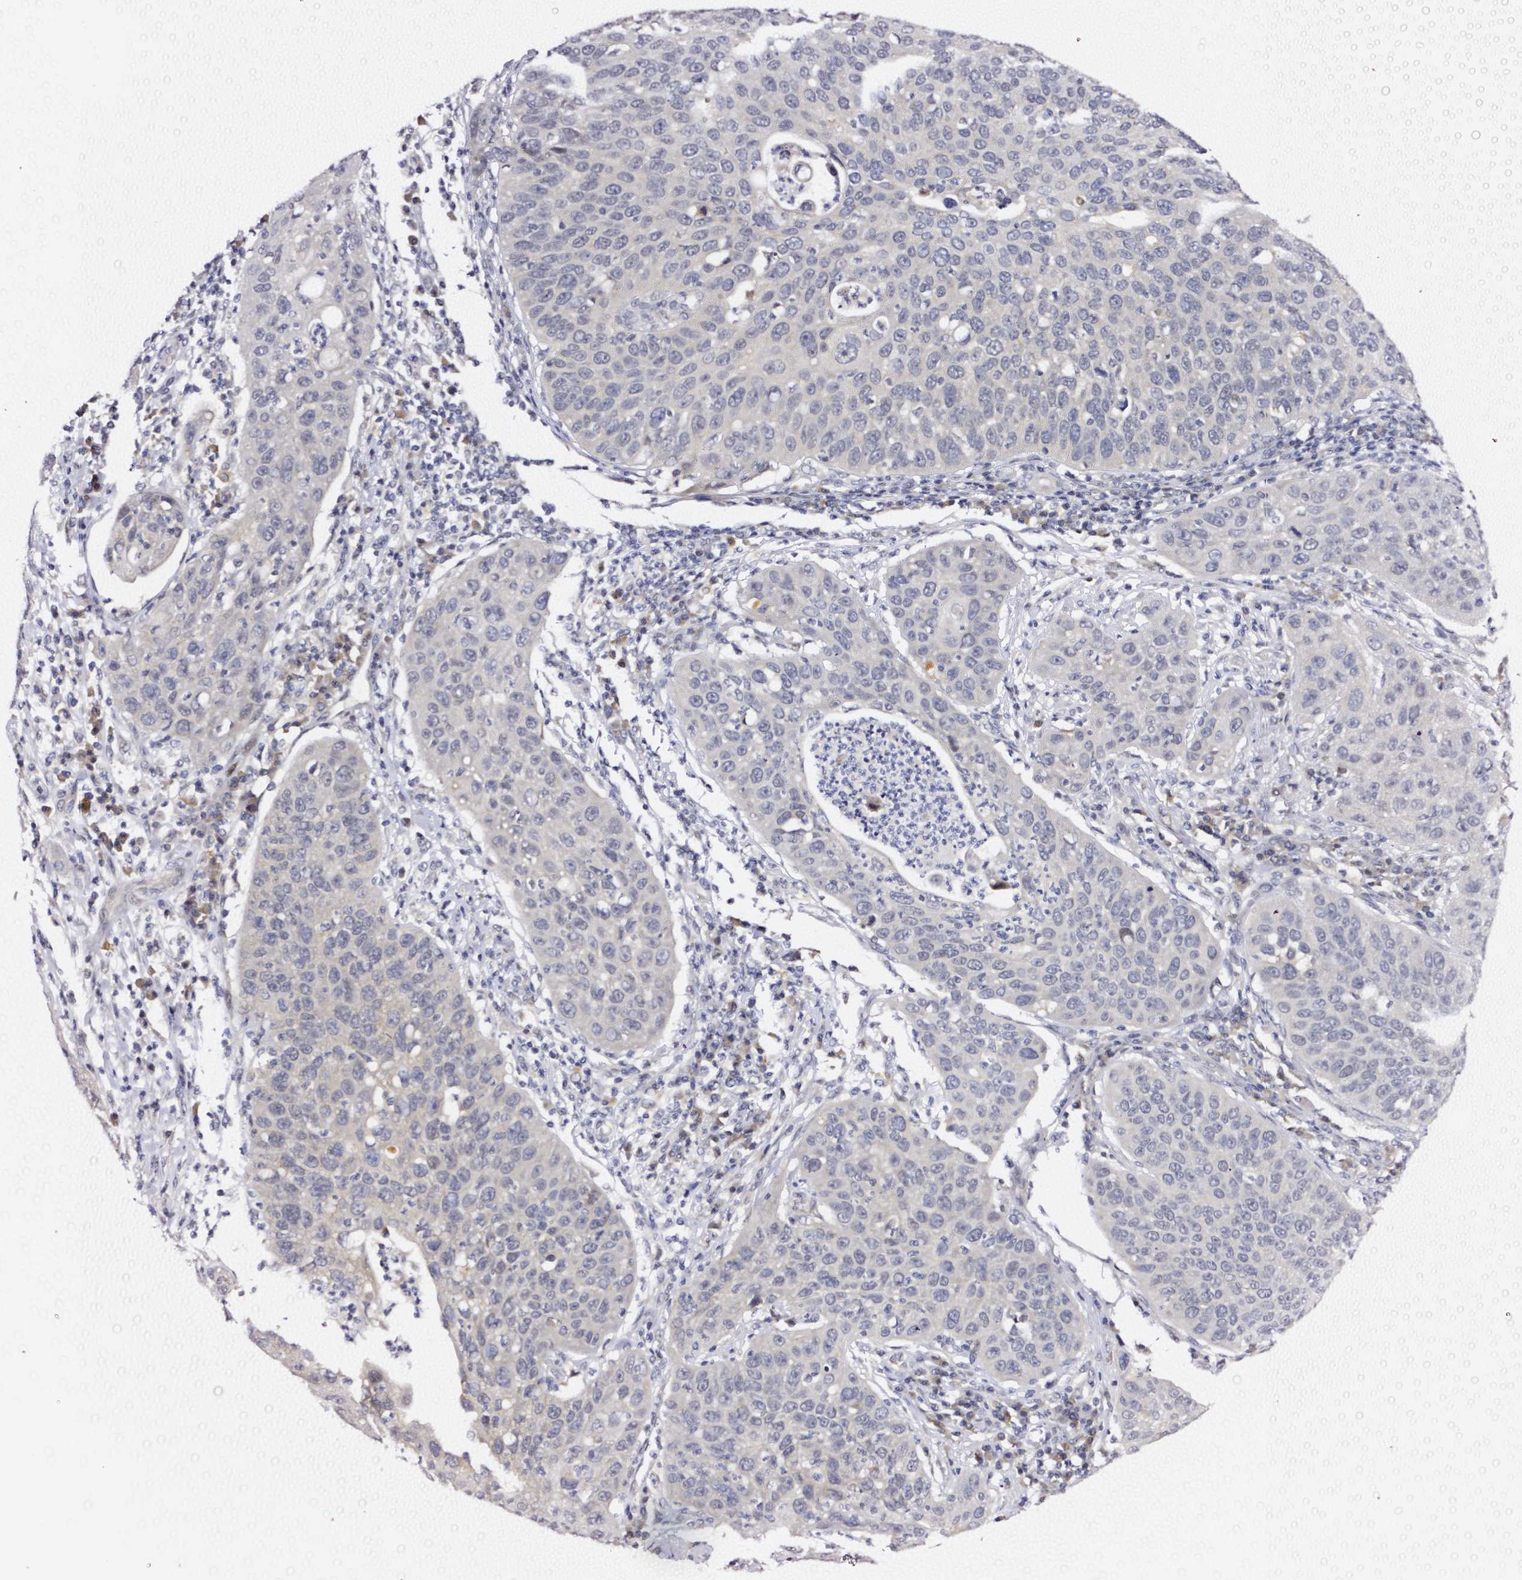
{"staining": {"intensity": "negative", "quantity": "none", "location": "none"}, "tissue": "cervical cancer", "cell_type": "Tumor cells", "image_type": "cancer", "snomed": [{"axis": "morphology", "description": "Squamous cell carcinoma, NOS"}, {"axis": "topography", "description": "Cervix"}], "caption": "This is an immunohistochemistry micrograph of squamous cell carcinoma (cervical). There is no expression in tumor cells.", "gene": "PRKAA2", "patient": {"sex": "female", "age": 36}}